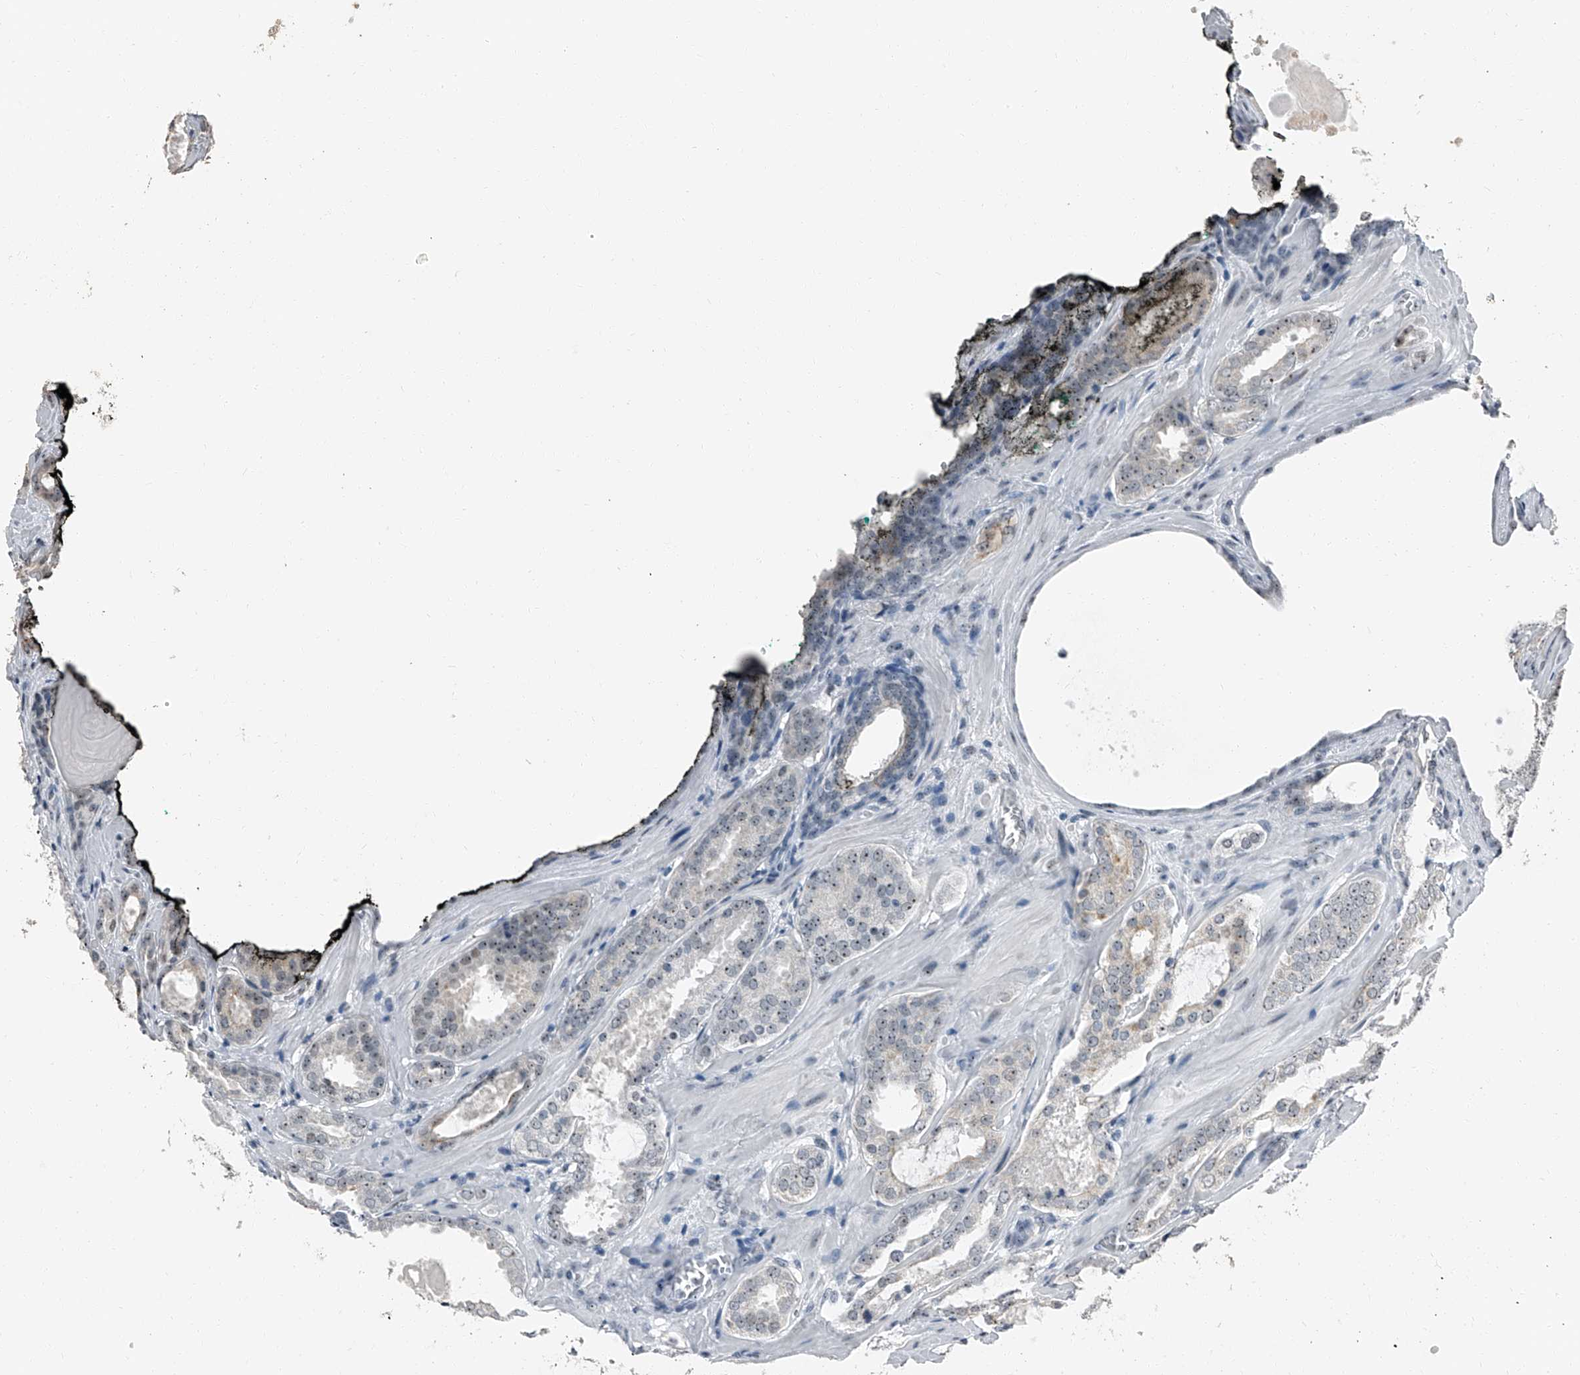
{"staining": {"intensity": "weak", "quantity": ">75%", "location": "nuclear"}, "tissue": "prostate cancer", "cell_type": "Tumor cells", "image_type": "cancer", "snomed": [{"axis": "morphology", "description": "Adenocarcinoma, High grade"}, {"axis": "topography", "description": "Prostate"}], "caption": "This is a histology image of immunohistochemistry staining of prostate cancer (adenocarcinoma (high-grade)), which shows weak positivity in the nuclear of tumor cells.", "gene": "TCOF1", "patient": {"sex": "male", "age": 60}}